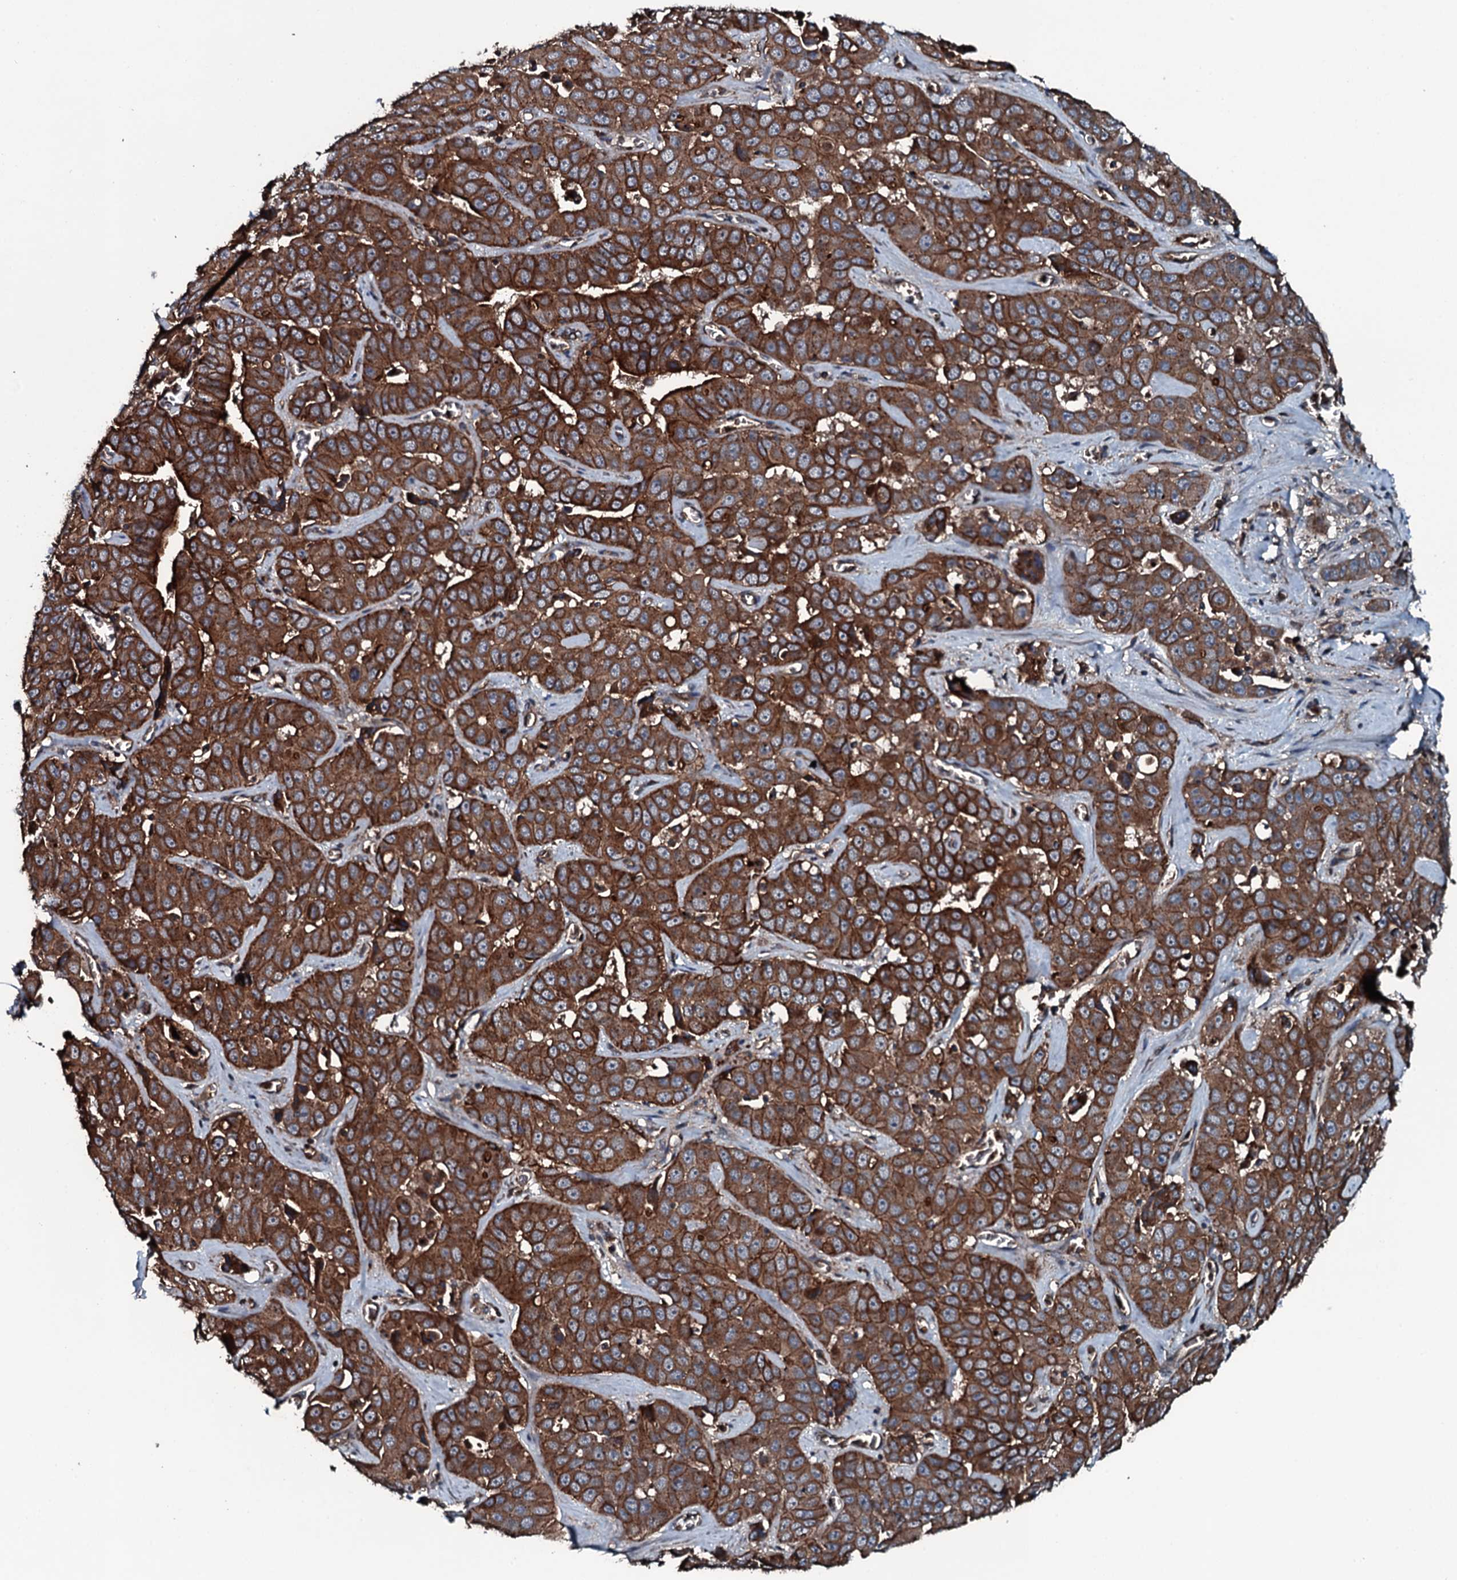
{"staining": {"intensity": "strong", "quantity": ">75%", "location": "cytoplasmic/membranous"}, "tissue": "liver cancer", "cell_type": "Tumor cells", "image_type": "cancer", "snomed": [{"axis": "morphology", "description": "Cholangiocarcinoma"}, {"axis": "topography", "description": "Liver"}], "caption": "Immunohistochemical staining of cholangiocarcinoma (liver) reveals high levels of strong cytoplasmic/membranous staining in approximately >75% of tumor cells.", "gene": "TRIM7", "patient": {"sex": "female", "age": 52}}